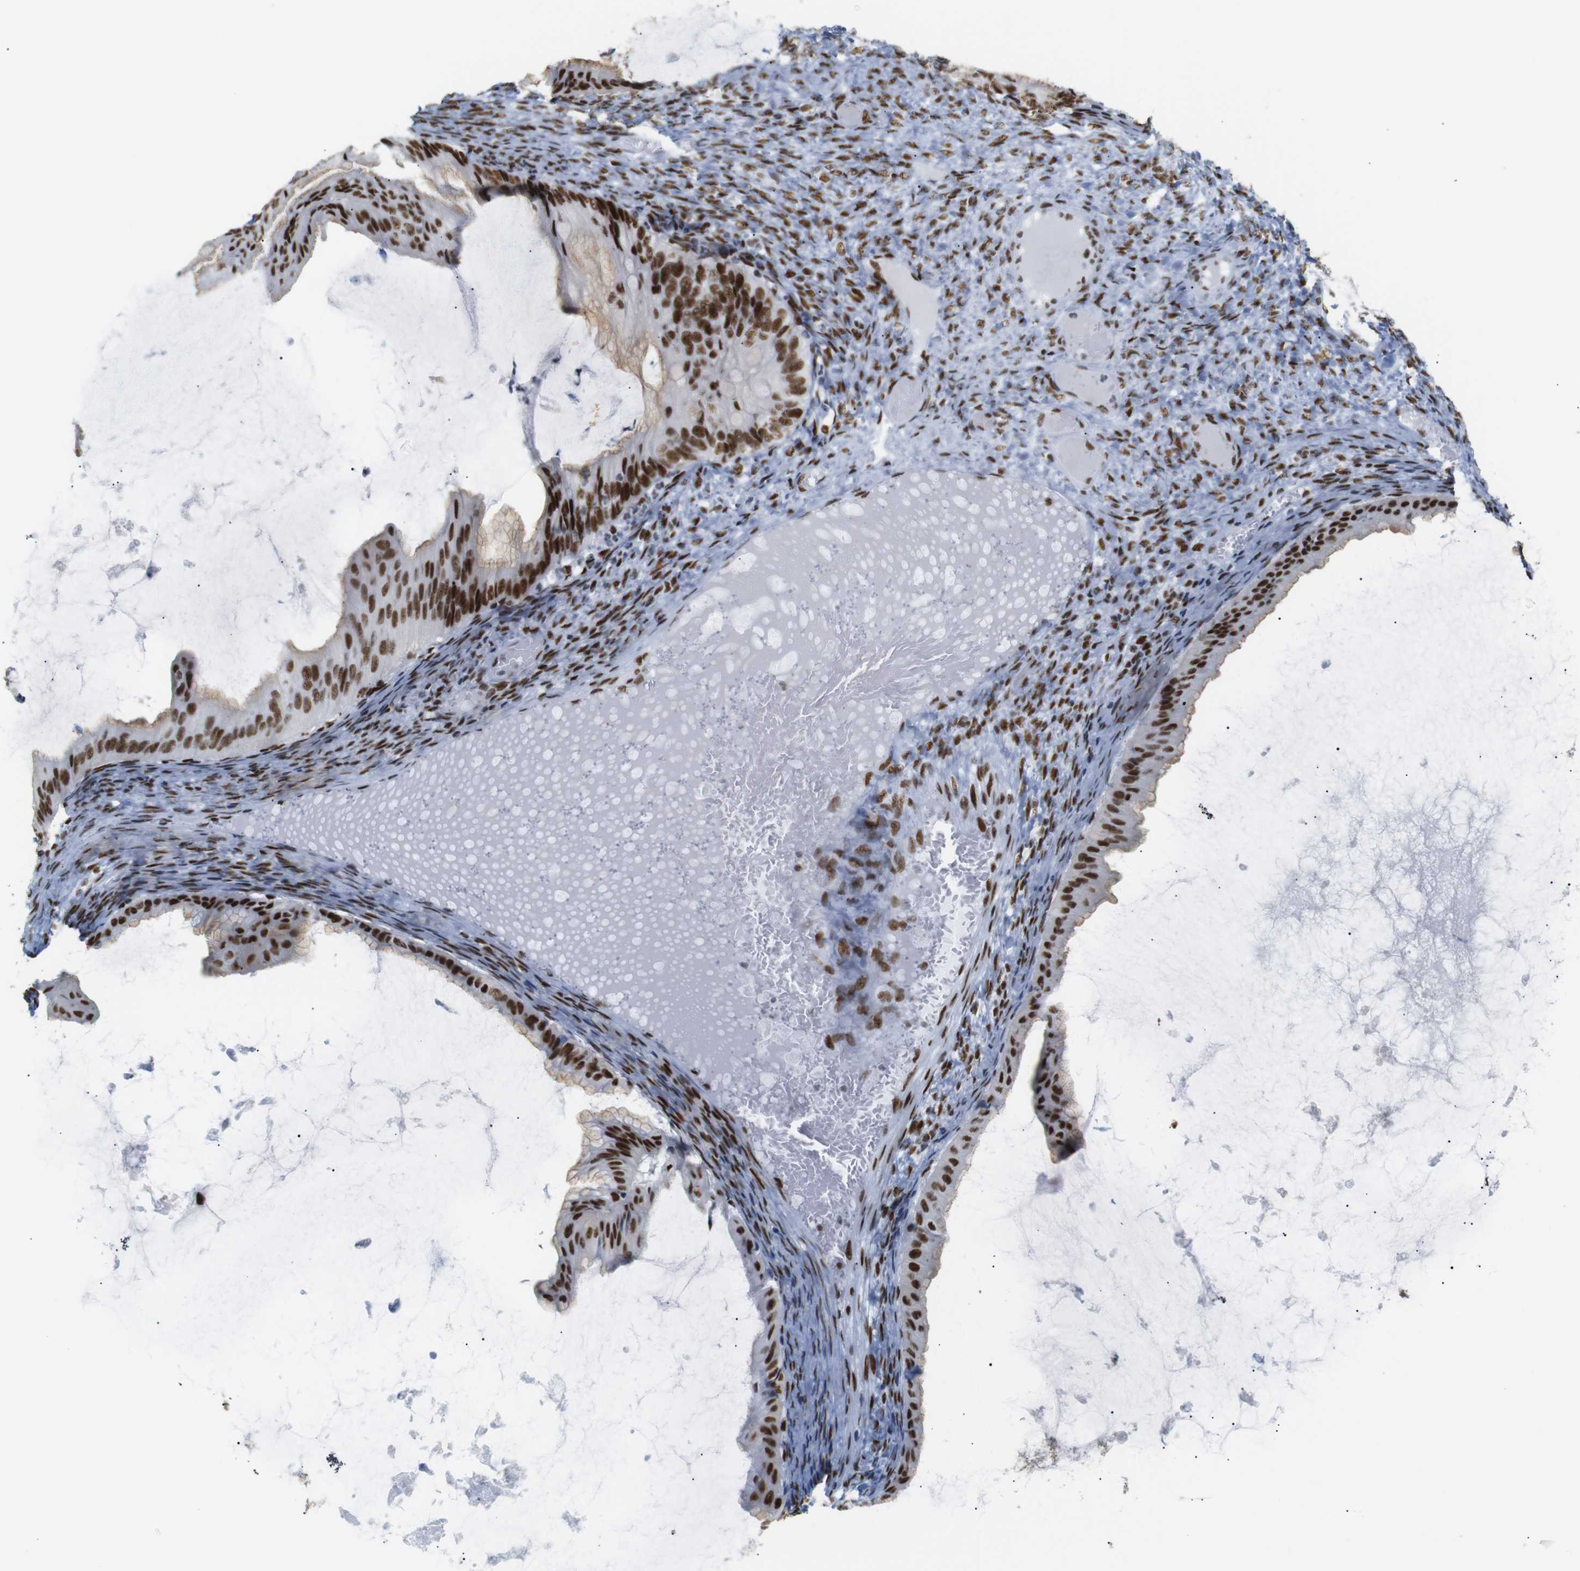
{"staining": {"intensity": "strong", "quantity": ">75%", "location": "nuclear"}, "tissue": "ovarian cancer", "cell_type": "Tumor cells", "image_type": "cancer", "snomed": [{"axis": "morphology", "description": "Cystadenocarcinoma, mucinous, NOS"}, {"axis": "topography", "description": "Ovary"}], "caption": "Ovarian cancer stained with a brown dye exhibits strong nuclear positive staining in about >75% of tumor cells.", "gene": "TRA2B", "patient": {"sex": "female", "age": 61}}